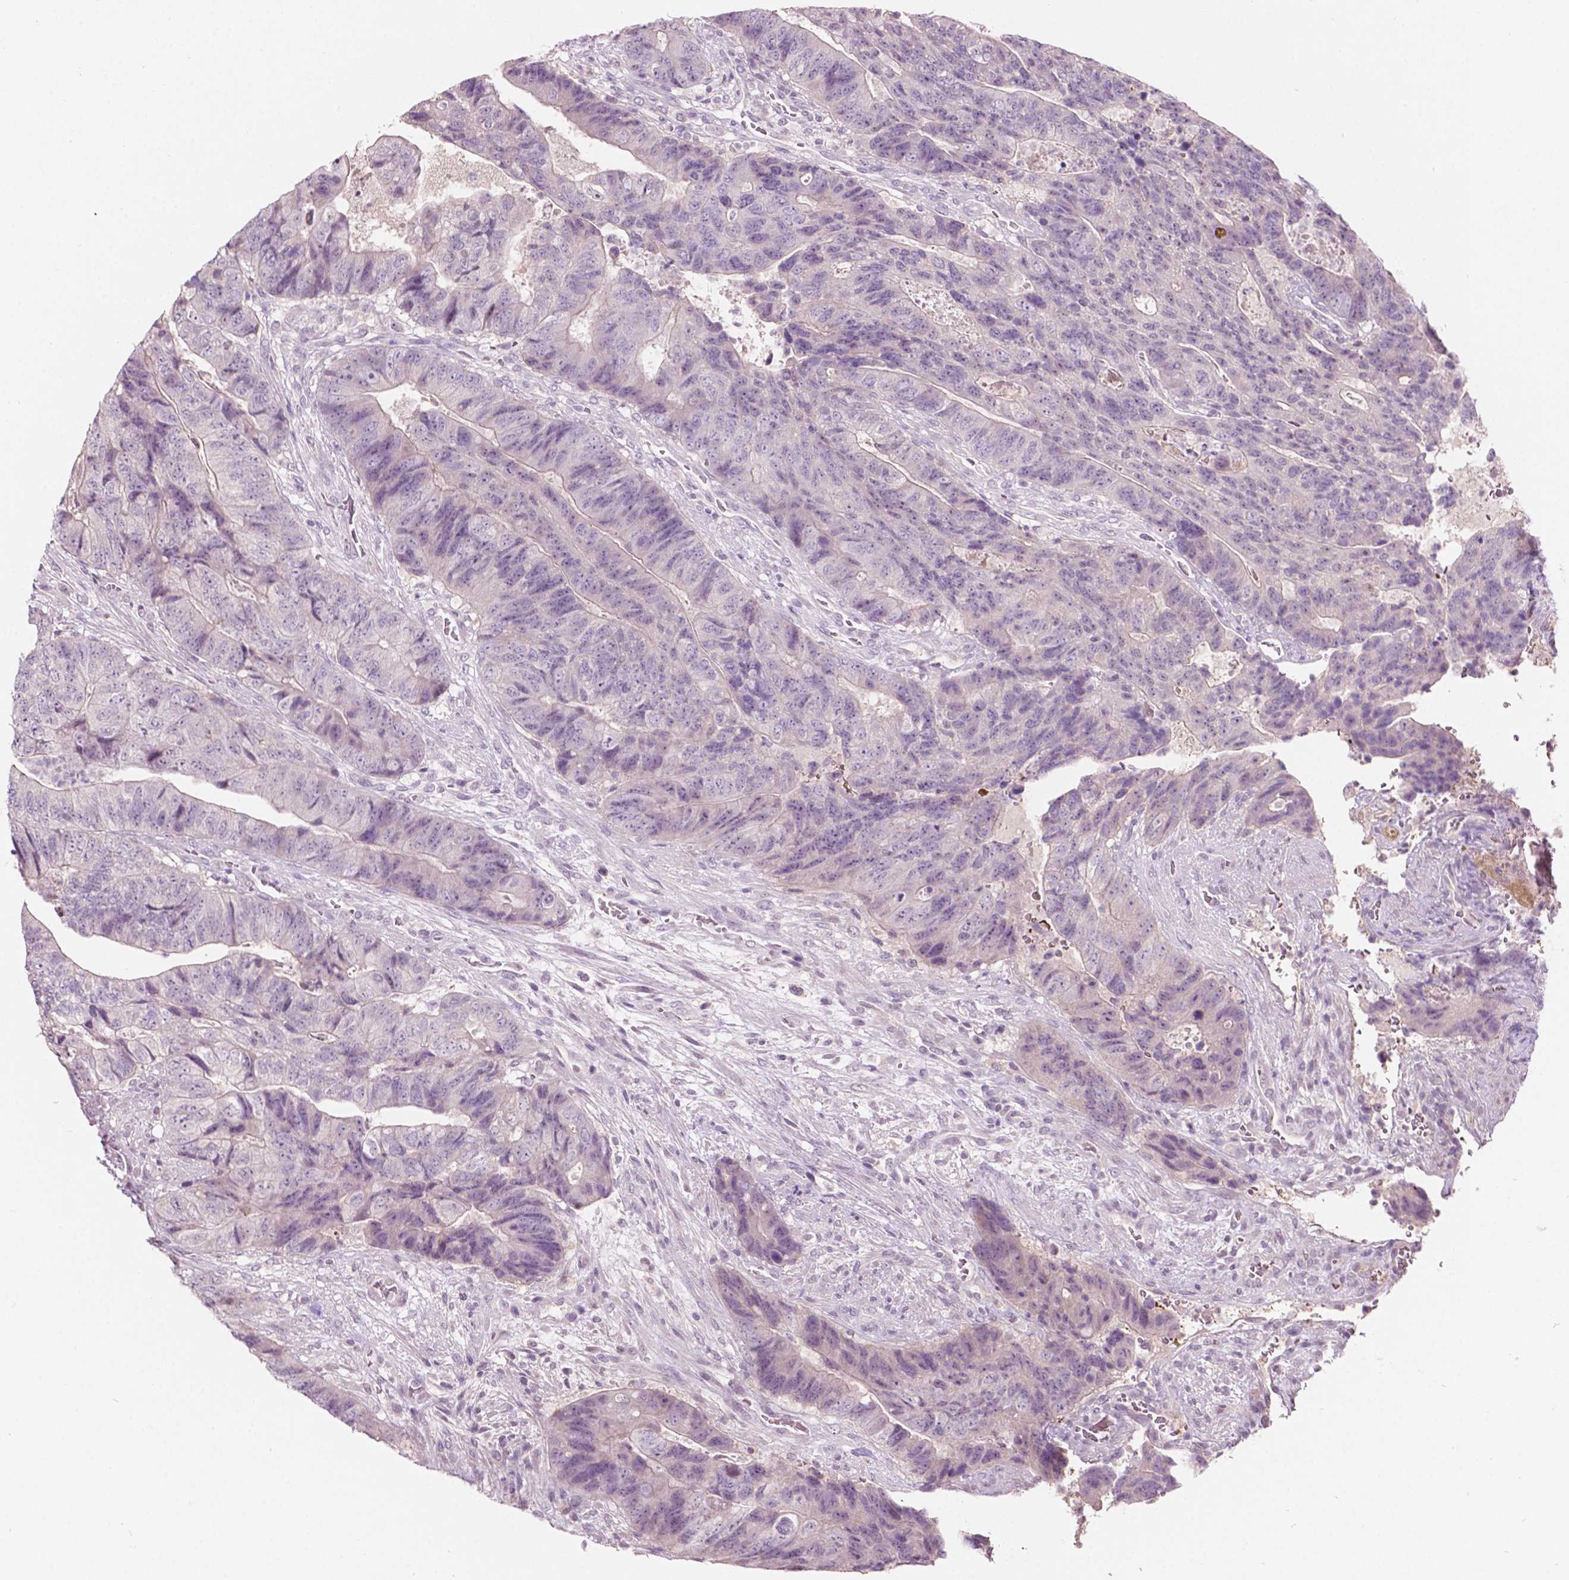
{"staining": {"intensity": "negative", "quantity": "none", "location": "none"}, "tissue": "colorectal cancer", "cell_type": "Tumor cells", "image_type": "cancer", "snomed": [{"axis": "morphology", "description": "Normal tissue, NOS"}, {"axis": "morphology", "description": "Adenocarcinoma, NOS"}, {"axis": "topography", "description": "Colon"}], "caption": "Tumor cells are negative for protein expression in human adenocarcinoma (colorectal).", "gene": "TM6SF2", "patient": {"sex": "female", "age": 48}}